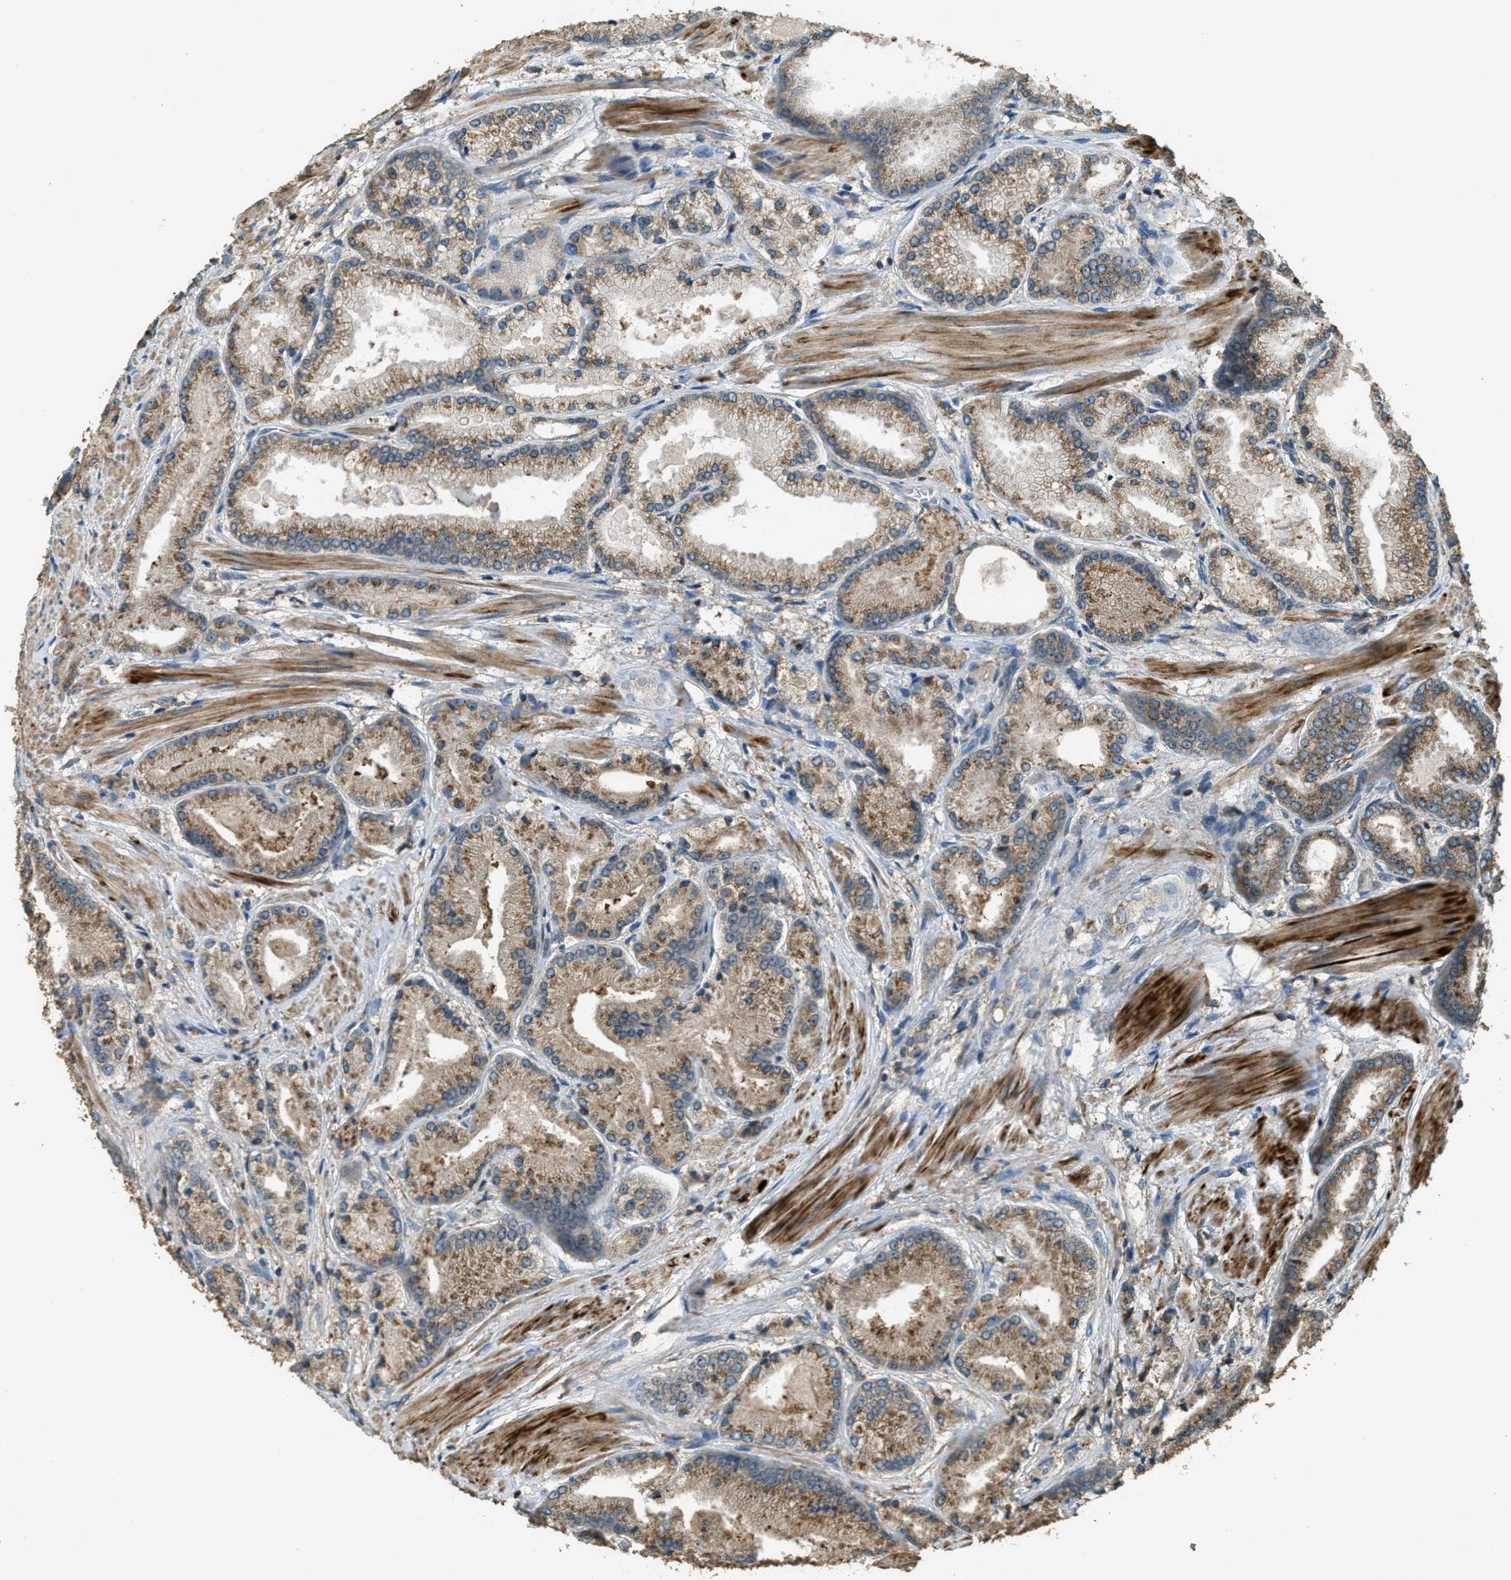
{"staining": {"intensity": "moderate", "quantity": ">75%", "location": "cytoplasmic/membranous"}, "tissue": "prostate cancer", "cell_type": "Tumor cells", "image_type": "cancer", "snomed": [{"axis": "morphology", "description": "Adenocarcinoma, High grade"}, {"axis": "topography", "description": "Prostate"}], "caption": "Immunohistochemical staining of human prostate cancer demonstrates moderate cytoplasmic/membranous protein expression in about >75% of tumor cells. (DAB (3,3'-diaminobenzidine) IHC with brightfield microscopy, high magnification).", "gene": "ERGIC1", "patient": {"sex": "male", "age": 50}}